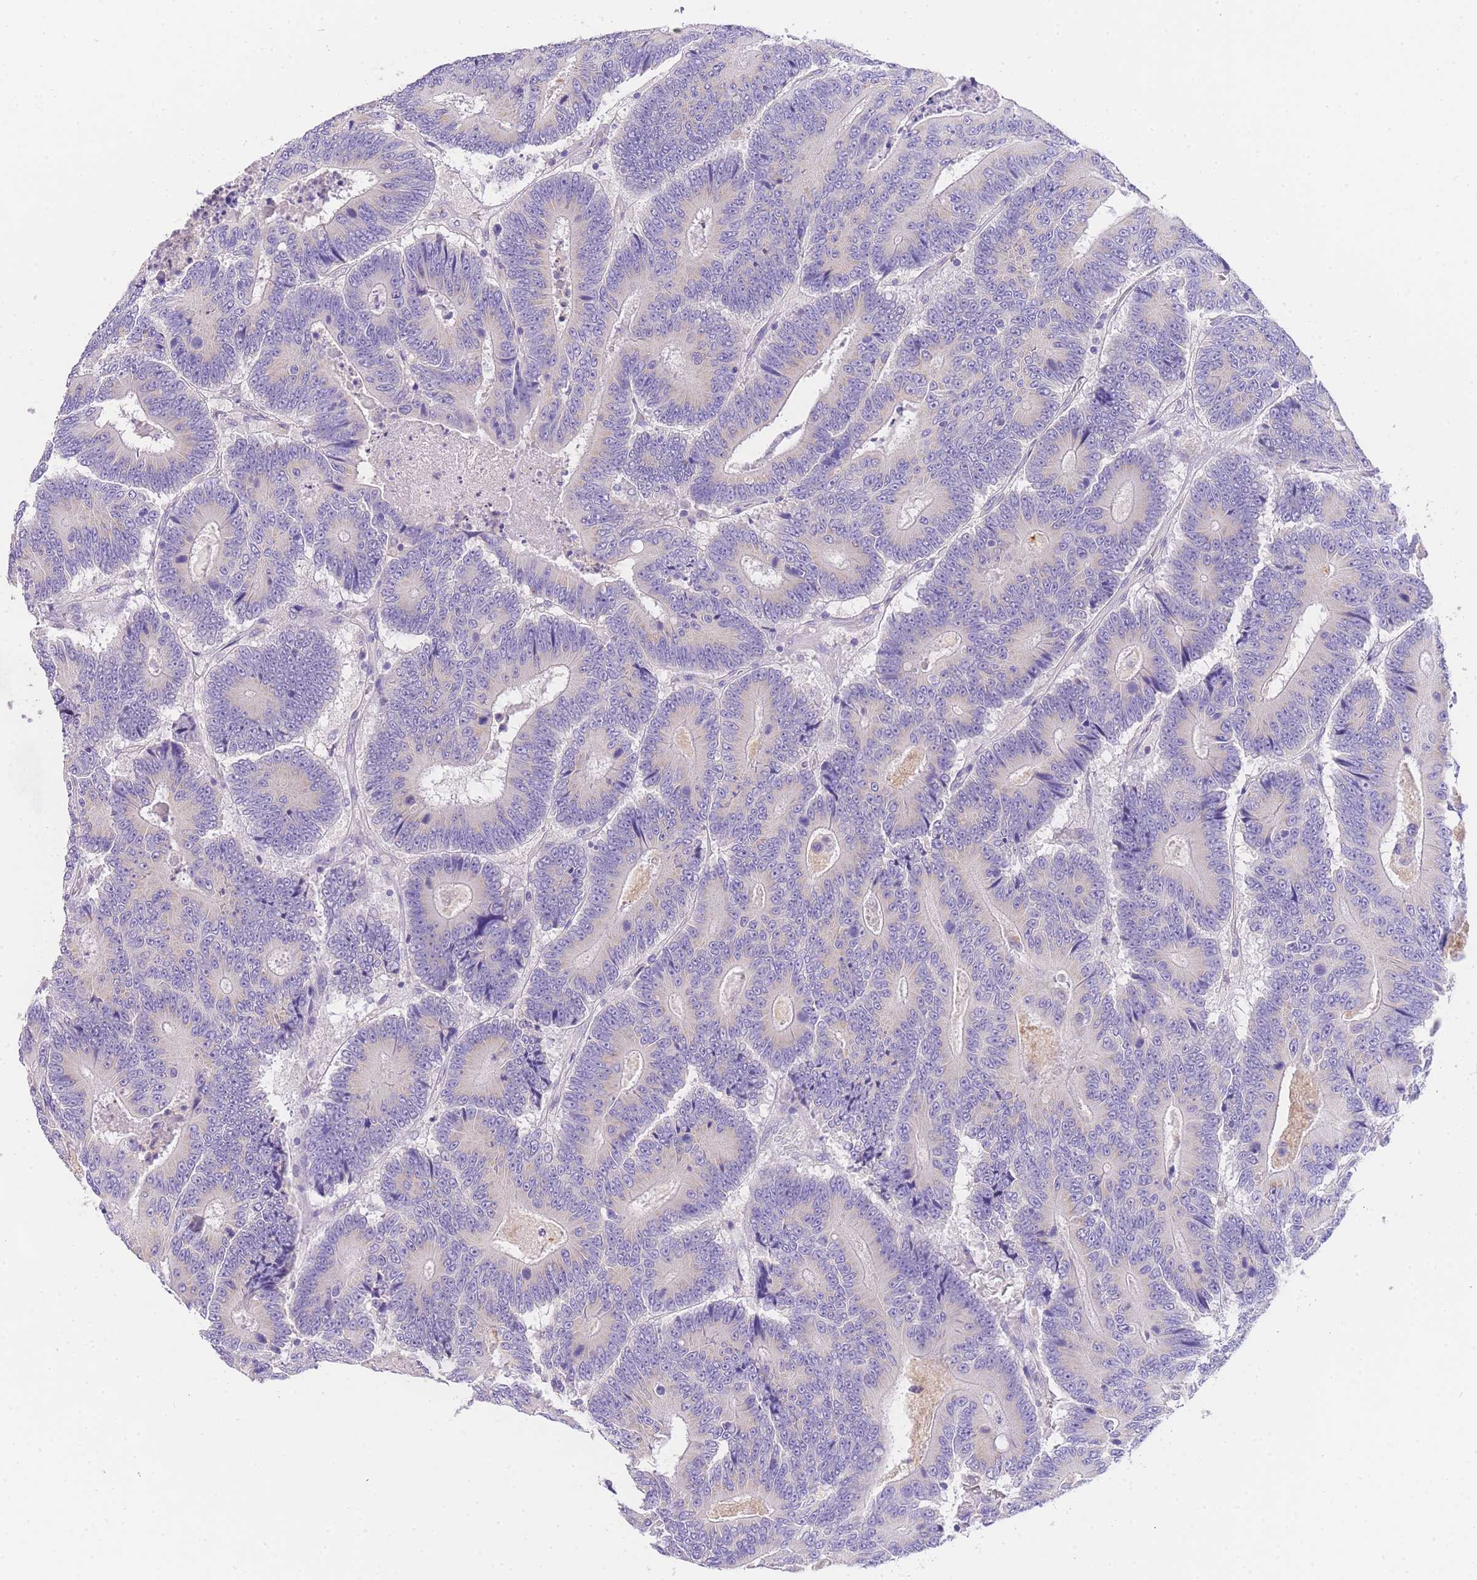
{"staining": {"intensity": "negative", "quantity": "none", "location": "none"}, "tissue": "colorectal cancer", "cell_type": "Tumor cells", "image_type": "cancer", "snomed": [{"axis": "morphology", "description": "Adenocarcinoma, NOS"}, {"axis": "topography", "description": "Colon"}], "caption": "Immunohistochemistry photomicrograph of human adenocarcinoma (colorectal) stained for a protein (brown), which demonstrates no staining in tumor cells. Brightfield microscopy of immunohistochemistry stained with DAB (brown) and hematoxylin (blue), captured at high magnification.", "gene": "EPN2", "patient": {"sex": "male", "age": 83}}